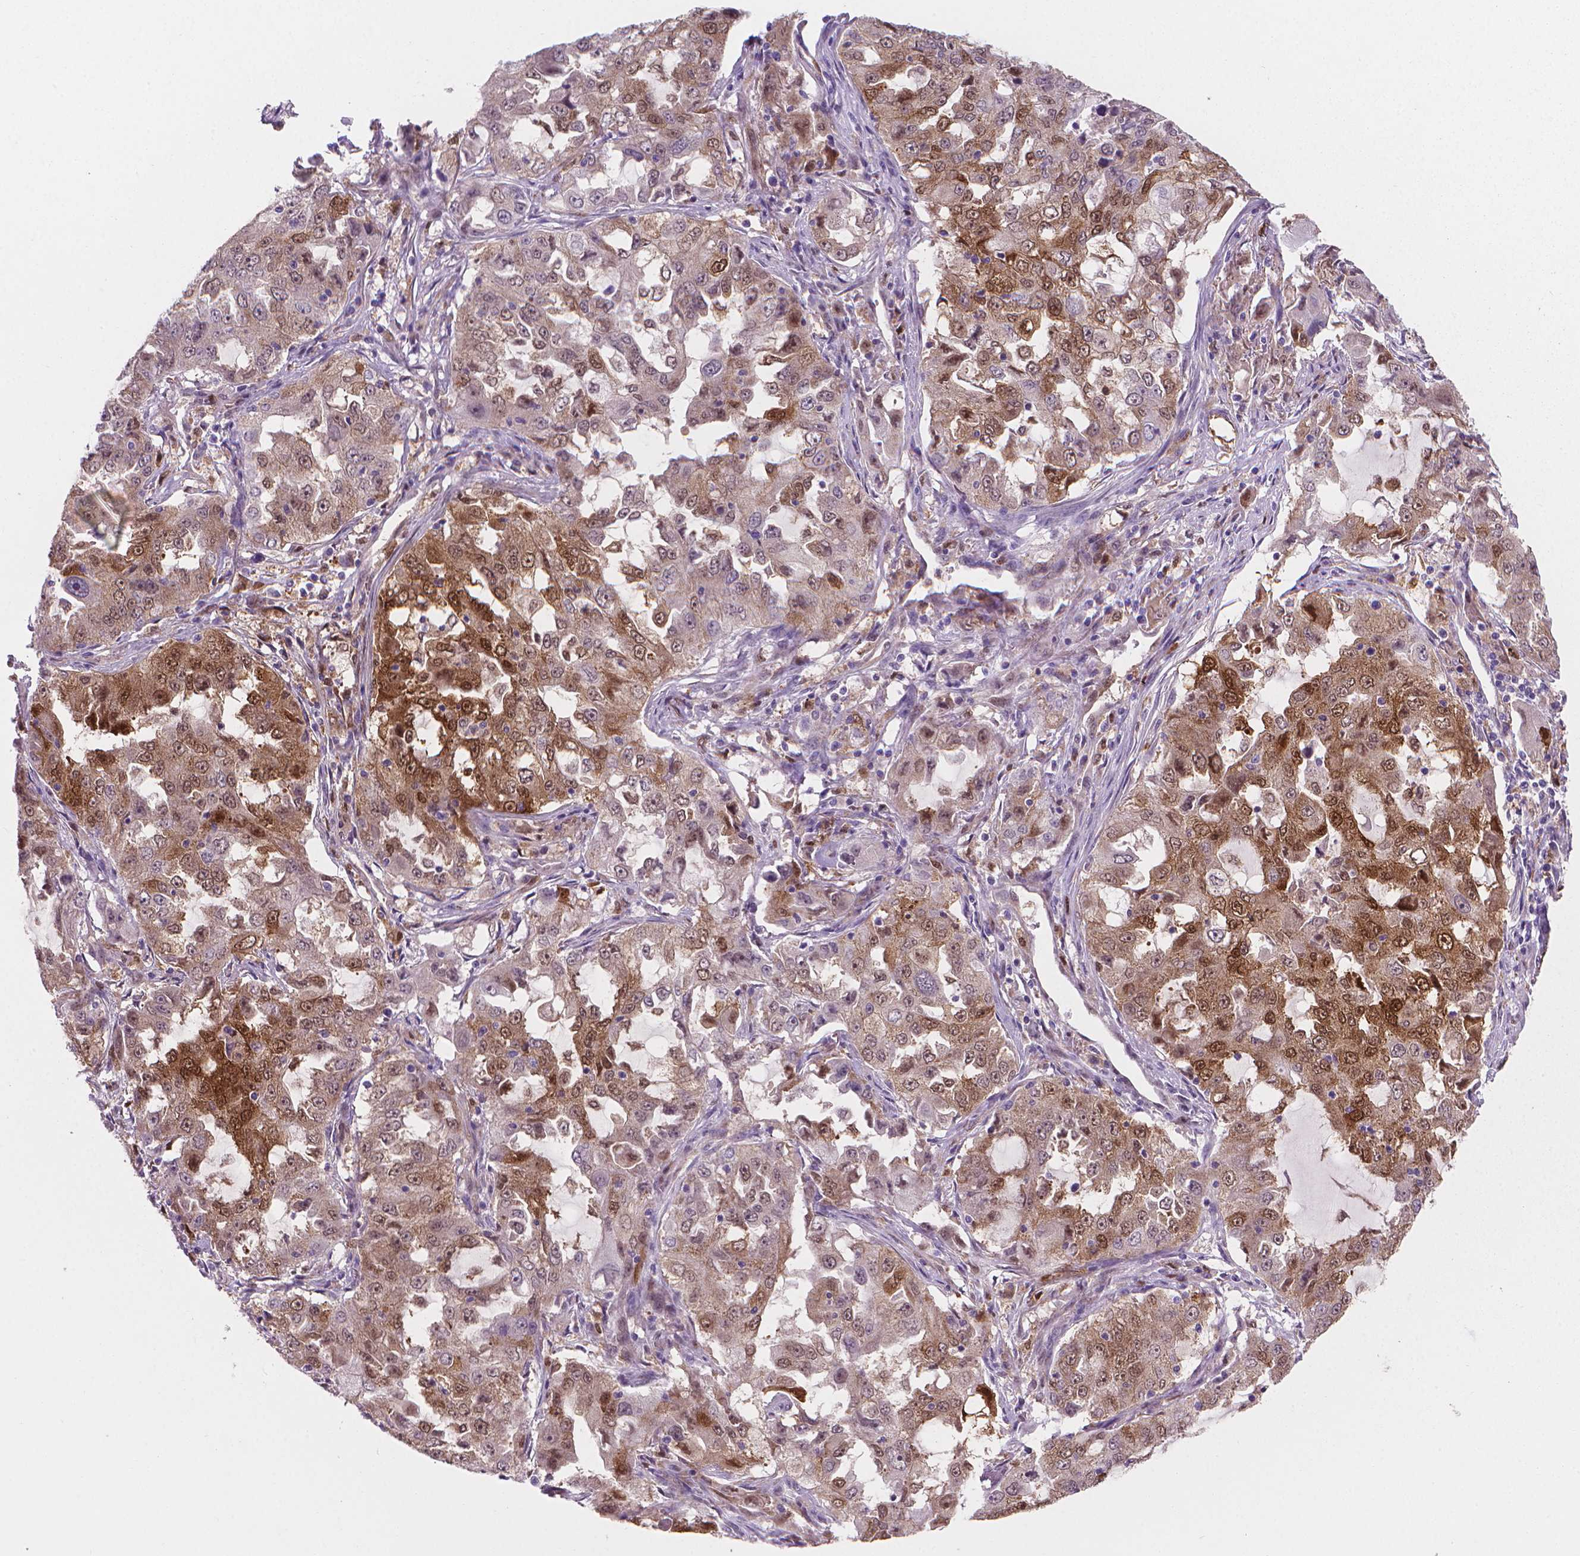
{"staining": {"intensity": "moderate", "quantity": "25%-75%", "location": "cytoplasmic/membranous,nuclear"}, "tissue": "lung cancer", "cell_type": "Tumor cells", "image_type": "cancer", "snomed": [{"axis": "morphology", "description": "Adenocarcinoma, NOS"}, {"axis": "topography", "description": "Lung"}], "caption": "Adenocarcinoma (lung) tissue displays moderate cytoplasmic/membranous and nuclear positivity in about 25%-75% of tumor cells, visualized by immunohistochemistry. (DAB (3,3'-diaminobenzidine) IHC with brightfield microscopy, high magnification).", "gene": "TNFAIP2", "patient": {"sex": "female", "age": 61}}